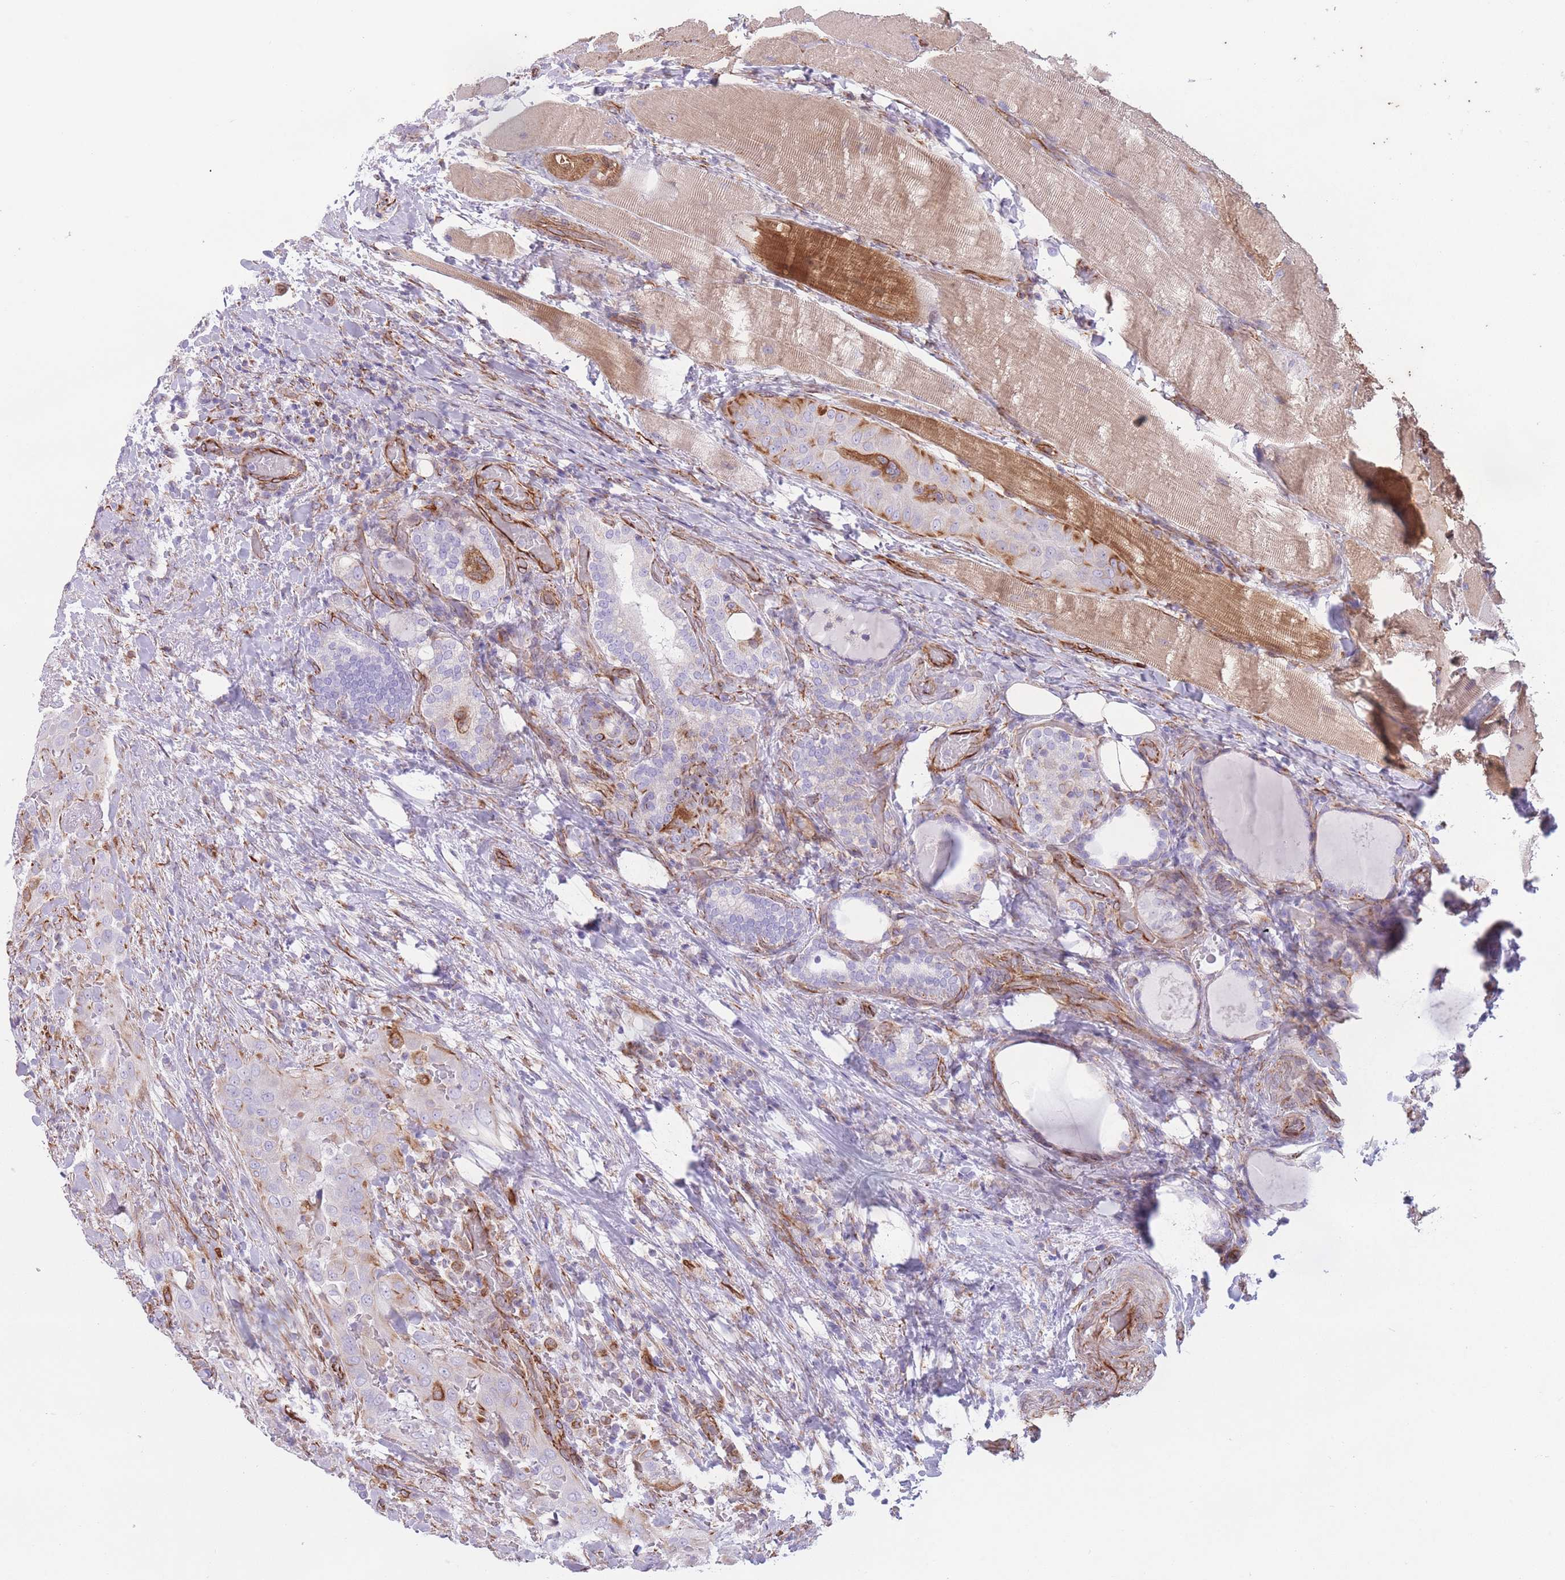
{"staining": {"intensity": "weak", "quantity": "<25%", "location": "cytoplasmic/membranous"}, "tissue": "thyroid cancer", "cell_type": "Tumor cells", "image_type": "cancer", "snomed": [{"axis": "morphology", "description": "Papillary adenocarcinoma, NOS"}, {"axis": "topography", "description": "Thyroid gland"}], "caption": "A micrograph of thyroid papillary adenocarcinoma stained for a protein exhibits no brown staining in tumor cells. Nuclei are stained in blue.", "gene": "PTCD1", "patient": {"sex": "male", "age": 61}}